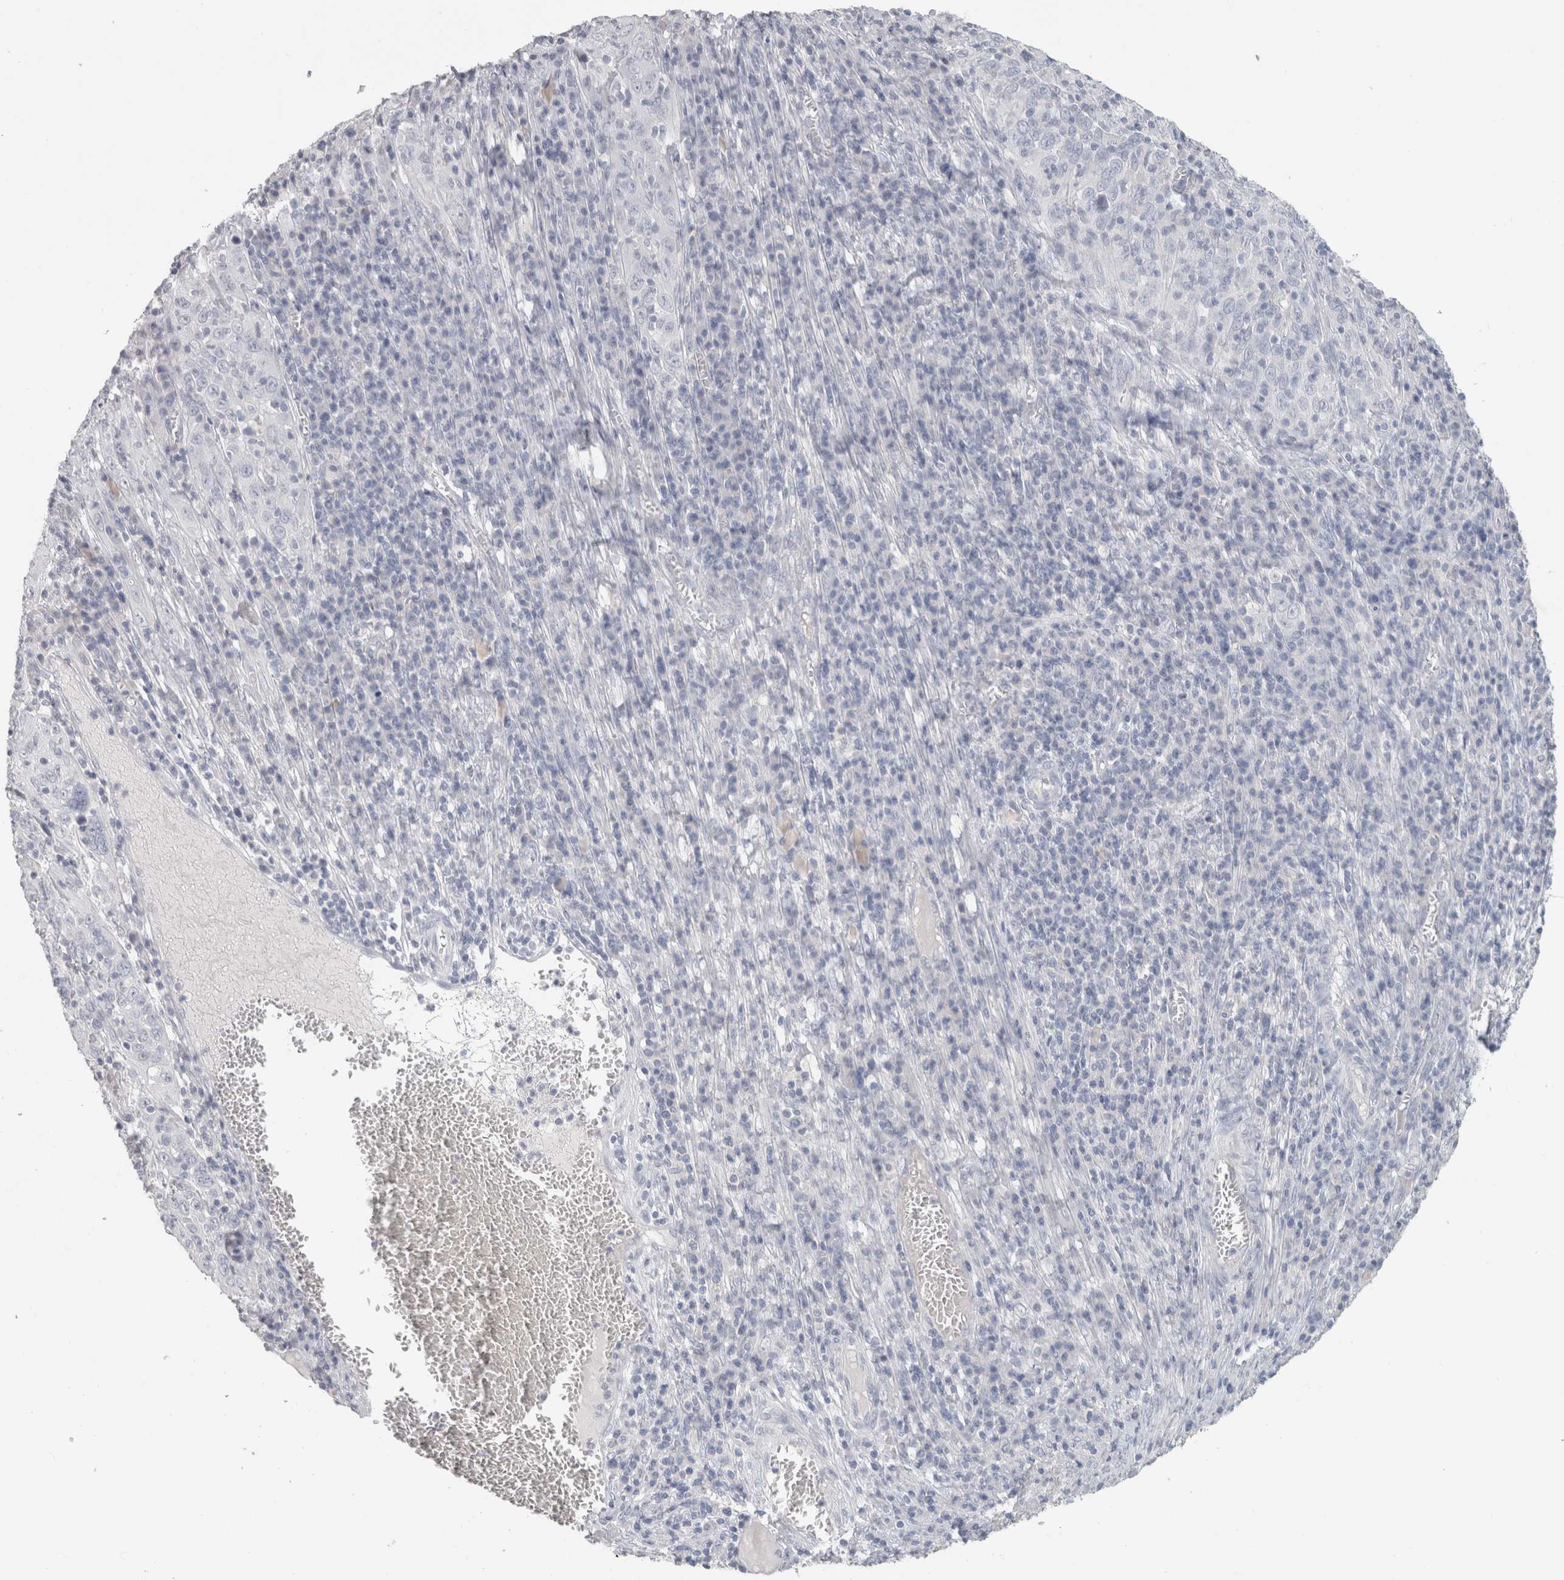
{"staining": {"intensity": "negative", "quantity": "none", "location": "none"}, "tissue": "cervical cancer", "cell_type": "Tumor cells", "image_type": "cancer", "snomed": [{"axis": "morphology", "description": "Squamous cell carcinoma, NOS"}, {"axis": "topography", "description": "Cervix"}], "caption": "This is an immunohistochemistry photomicrograph of human cervical squamous cell carcinoma. There is no positivity in tumor cells.", "gene": "SLC6A1", "patient": {"sex": "female", "age": 46}}